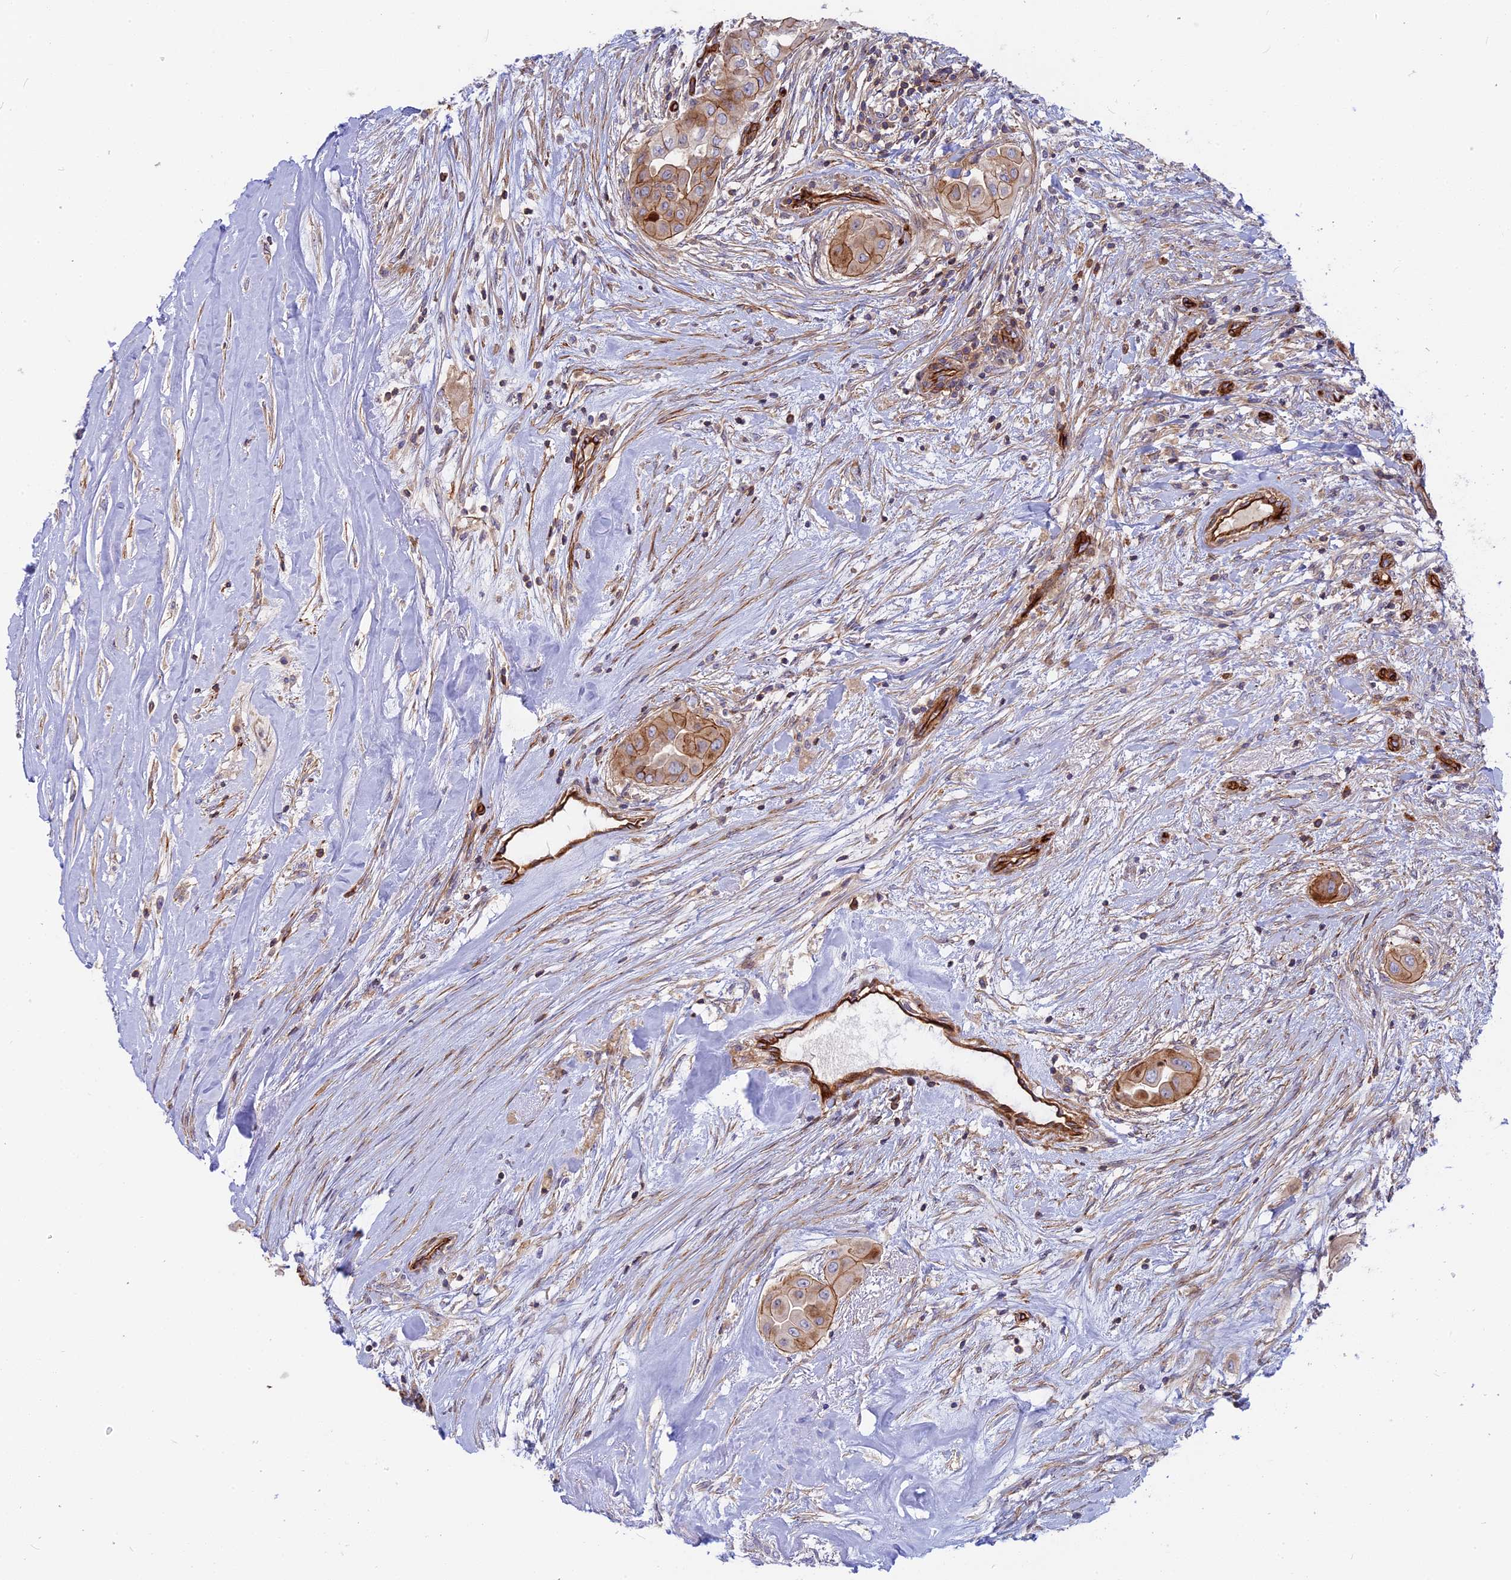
{"staining": {"intensity": "moderate", "quantity": ">75%", "location": "cytoplasmic/membranous"}, "tissue": "thyroid cancer", "cell_type": "Tumor cells", "image_type": "cancer", "snomed": [{"axis": "morphology", "description": "Papillary adenocarcinoma, NOS"}, {"axis": "topography", "description": "Thyroid gland"}], "caption": "Moderate cytoplasmic/membranous protein positivity is seen in approximately >75% of tumor cells in thyroid cancer (papillary adenocarcinoma).", "gene": "CNBD2", "patient": {"sex": "female", "age": 59}}